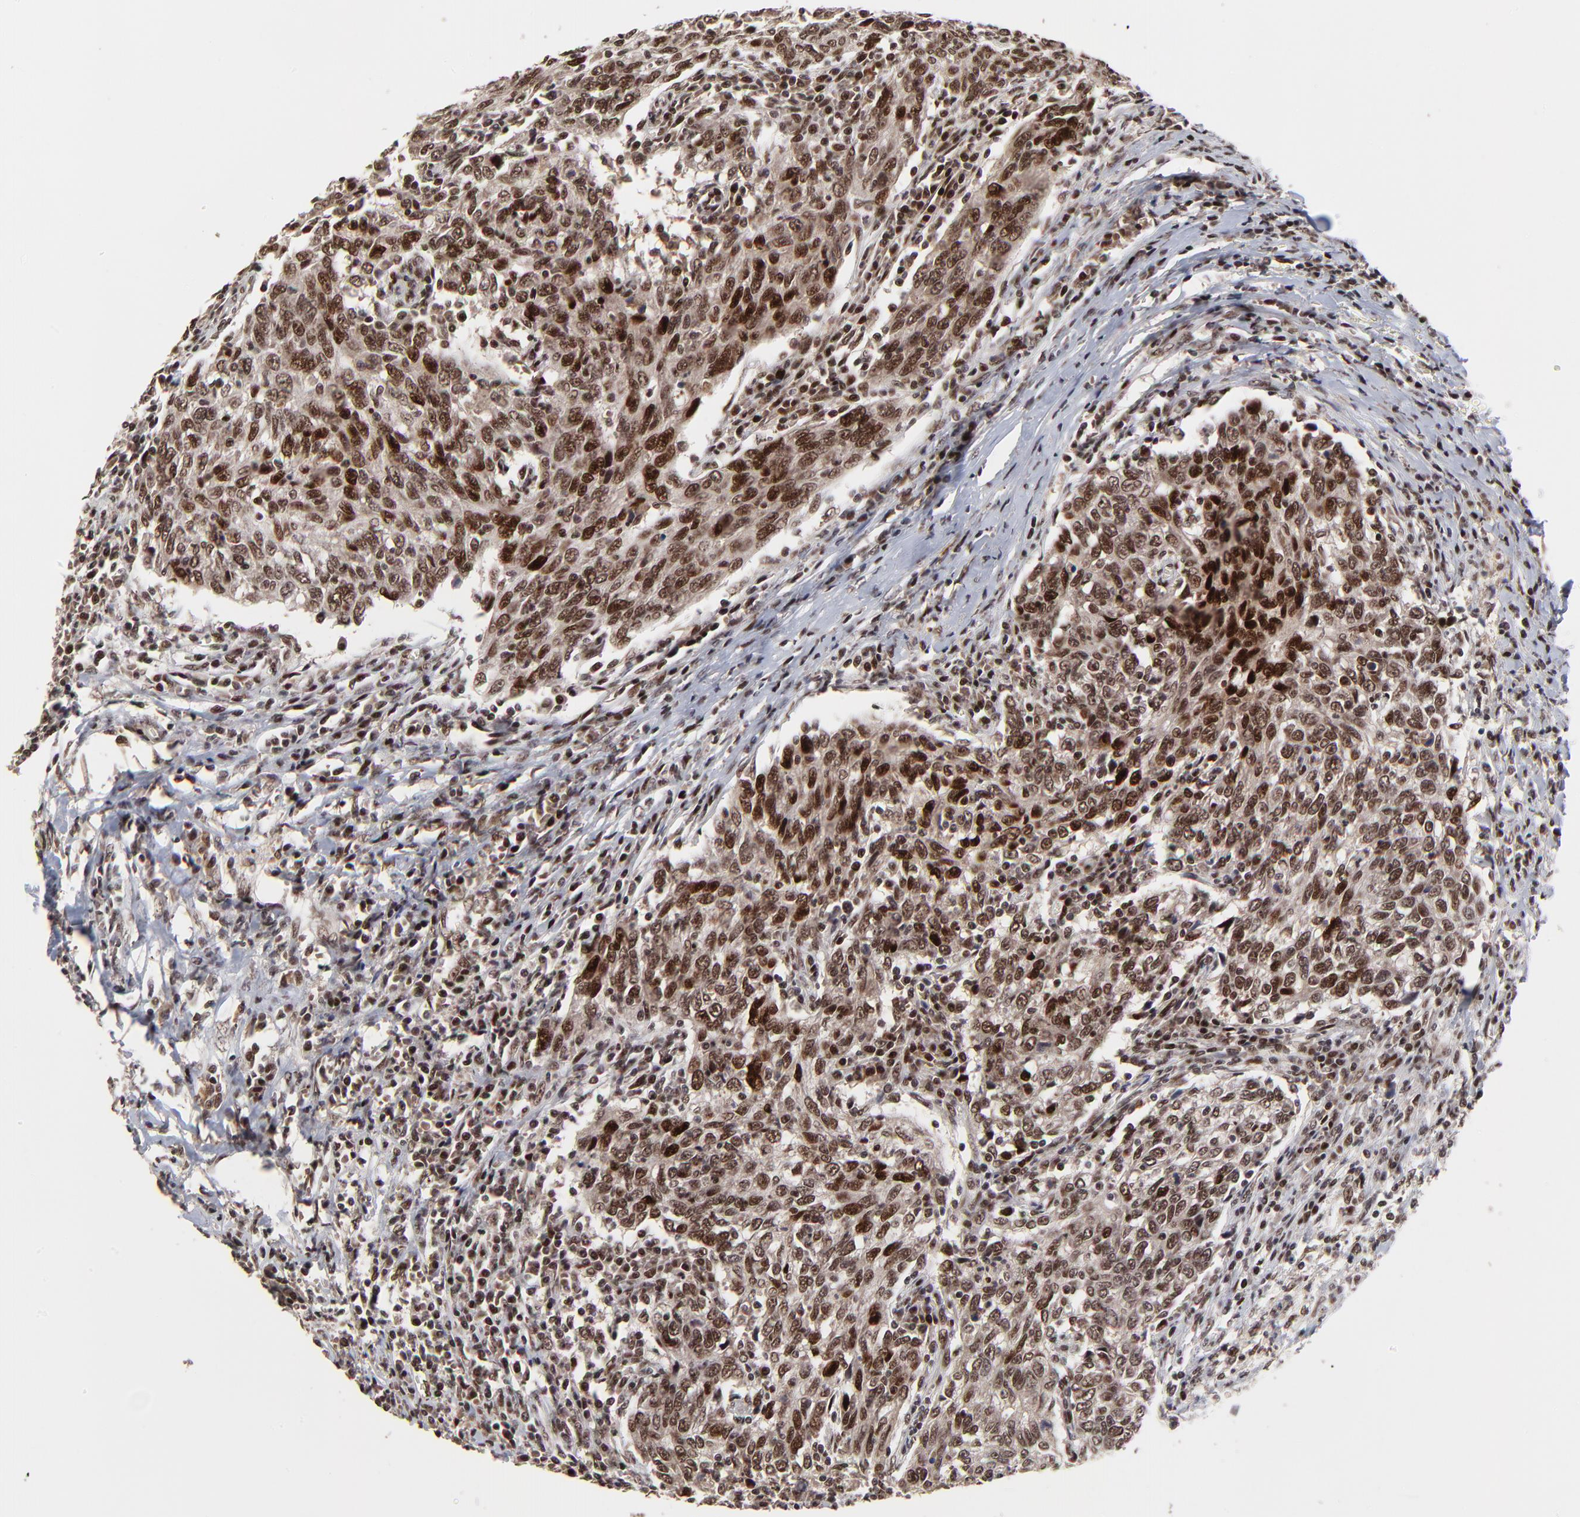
{"staining": {"intensity": "moderate", "quantity": ">75%", "location": "cytoplasmic/membranous,nuclear"}, "tissue": "breast cancer", "cell_type": "Tumor cells", "image_type": "cancer", "snomed": [{"axis": "morphology", "description": "Duct carcinoma"}, {"axis": "topography", "description": "Breast"}], "caption": "Protein staining by IHC displays moderate cytoplasmic/membranous and nuclear staining in approximately >75% of tumor cells in breast cancer (invasive ductal carcinoma).", "gene": "RBM22", "patient": {"sex": "female", "age": 50}}